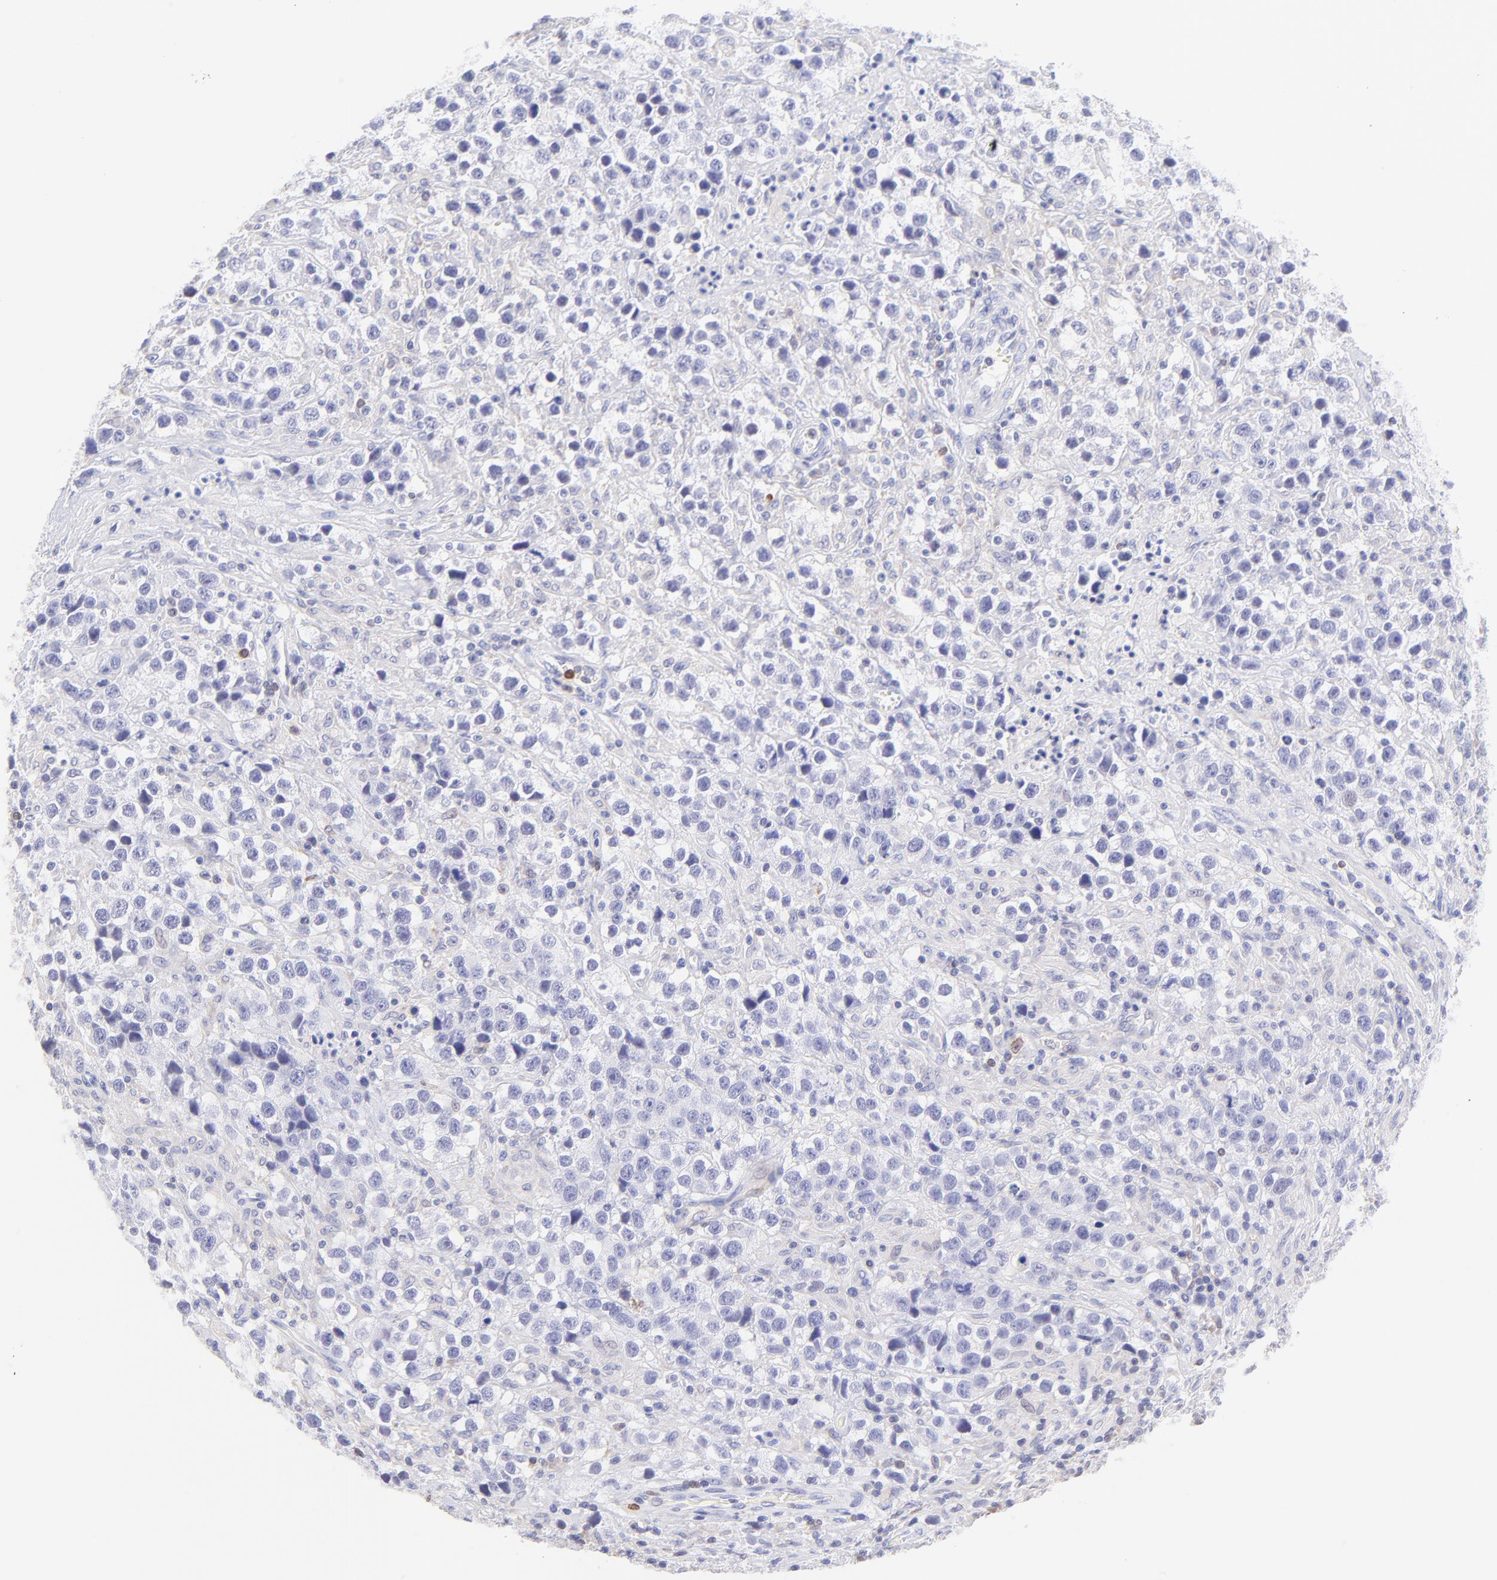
{"staining": {"intensity": "negative", "quantity": "none", "location": "none"}, "tissue": "testis cancer", "cell_type": "Tumor cells", "image_type": "cancer", "snomed": [{"axis": "morphology", "description": "Seminoma, NOS"}, {"axis": "topography", "description": "Testis"}], "caption": "A histopathology image of seminoma (testis) stained for a protein exhibits no brown staining in tumor cells.", "gene": "IRAG2", "patient": {"sex": "male", "age": 43}}